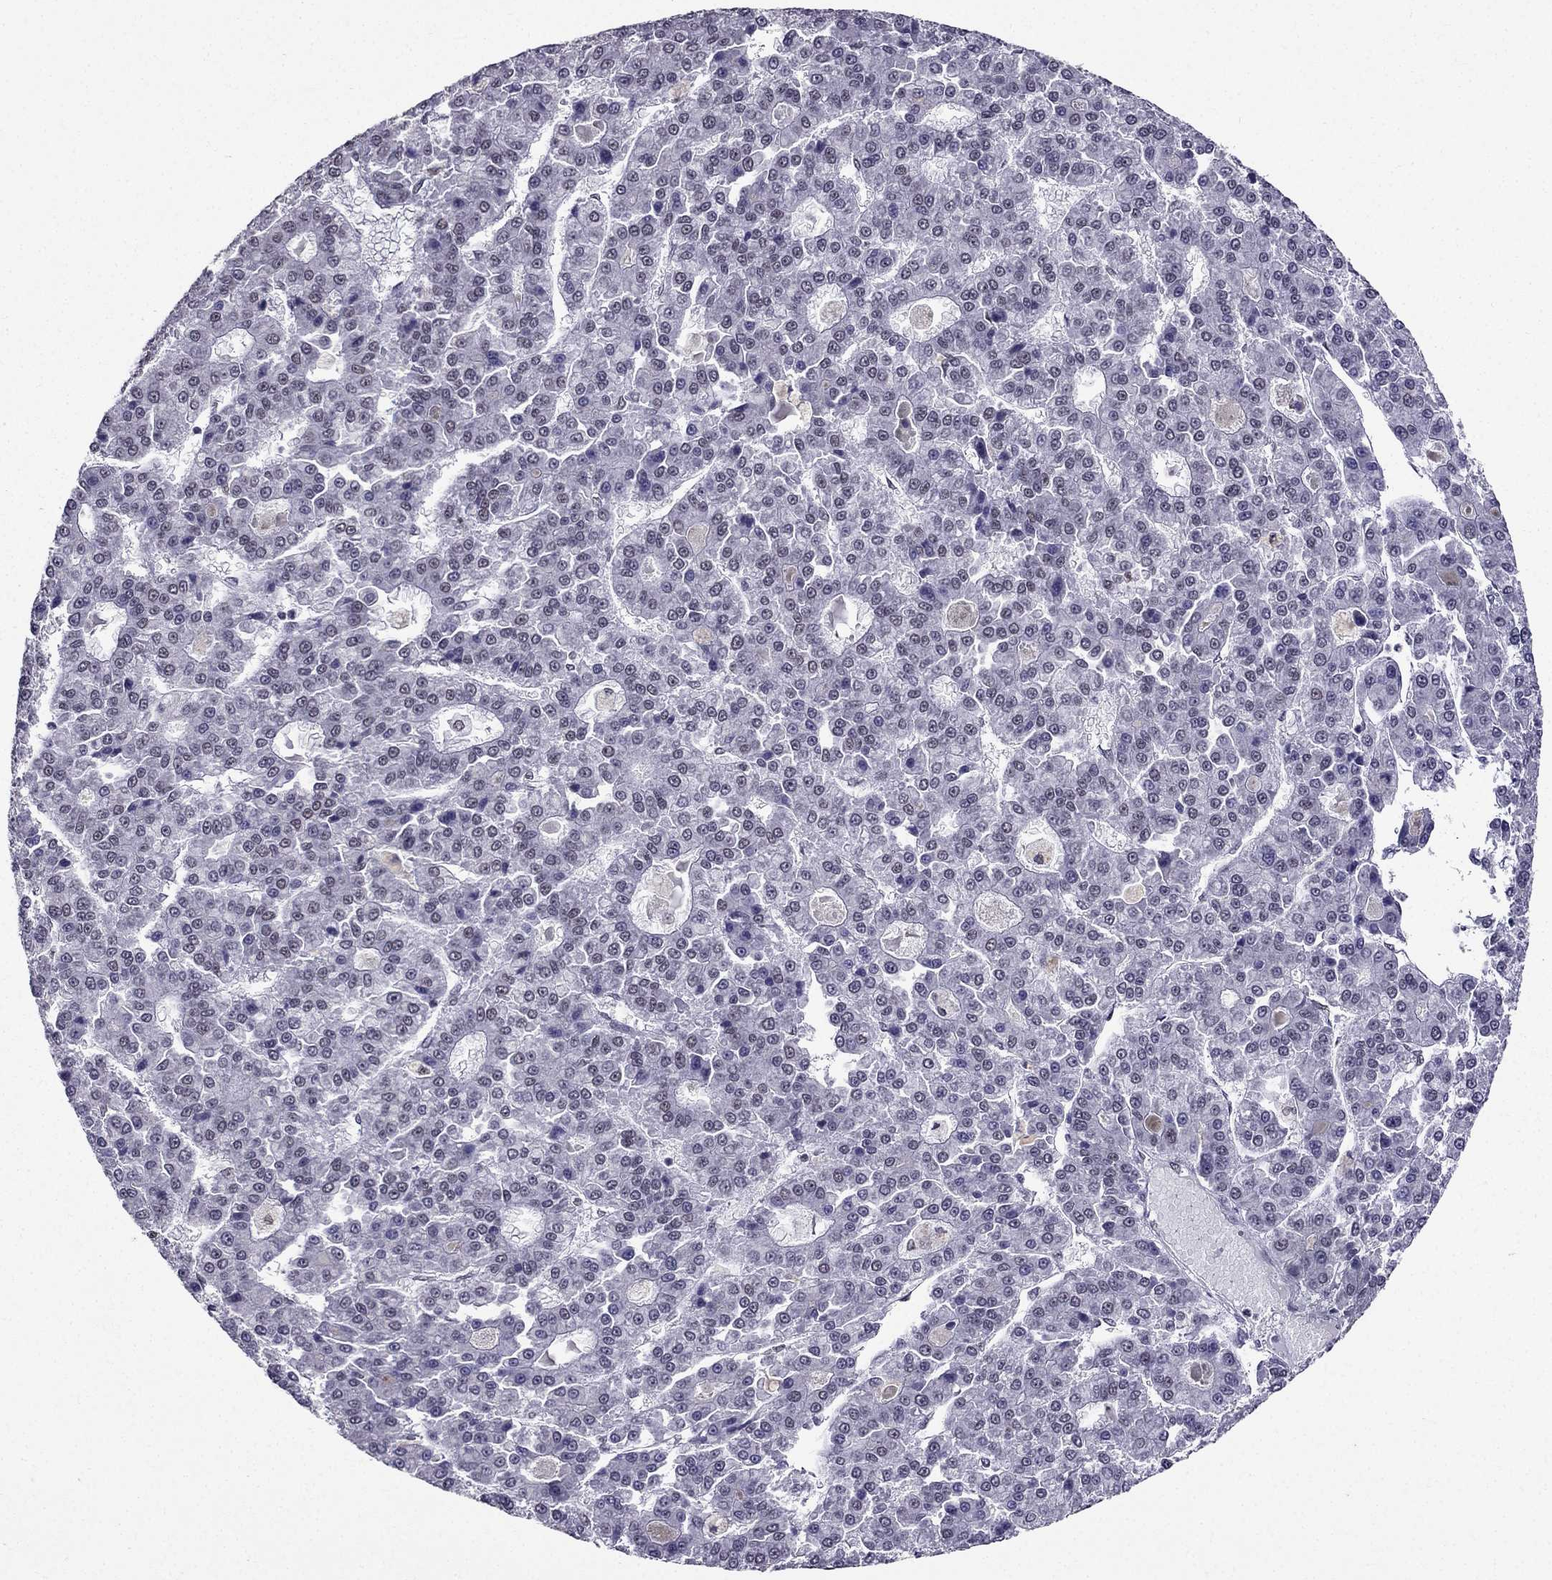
{"staining": {"intensity": "negative", "quantity": "none", "location": "none"}, "tissue": "liver cancer", "cell_type": "Tumor cells", "image_type": "cancer", "snomed": [{"axis": "morphology", "description": "Carcinoma, Hepatocellular, NOS"}, {"axis": "topography", "description": "Liver"}], "caption": "IHC micrograph of hepatocellular carcinoma (liver) stained for a protein (brown), which displays no staining in tumor cells.", "gene": "ZNF420", "patient": {"sex": "male", "age": 70}}